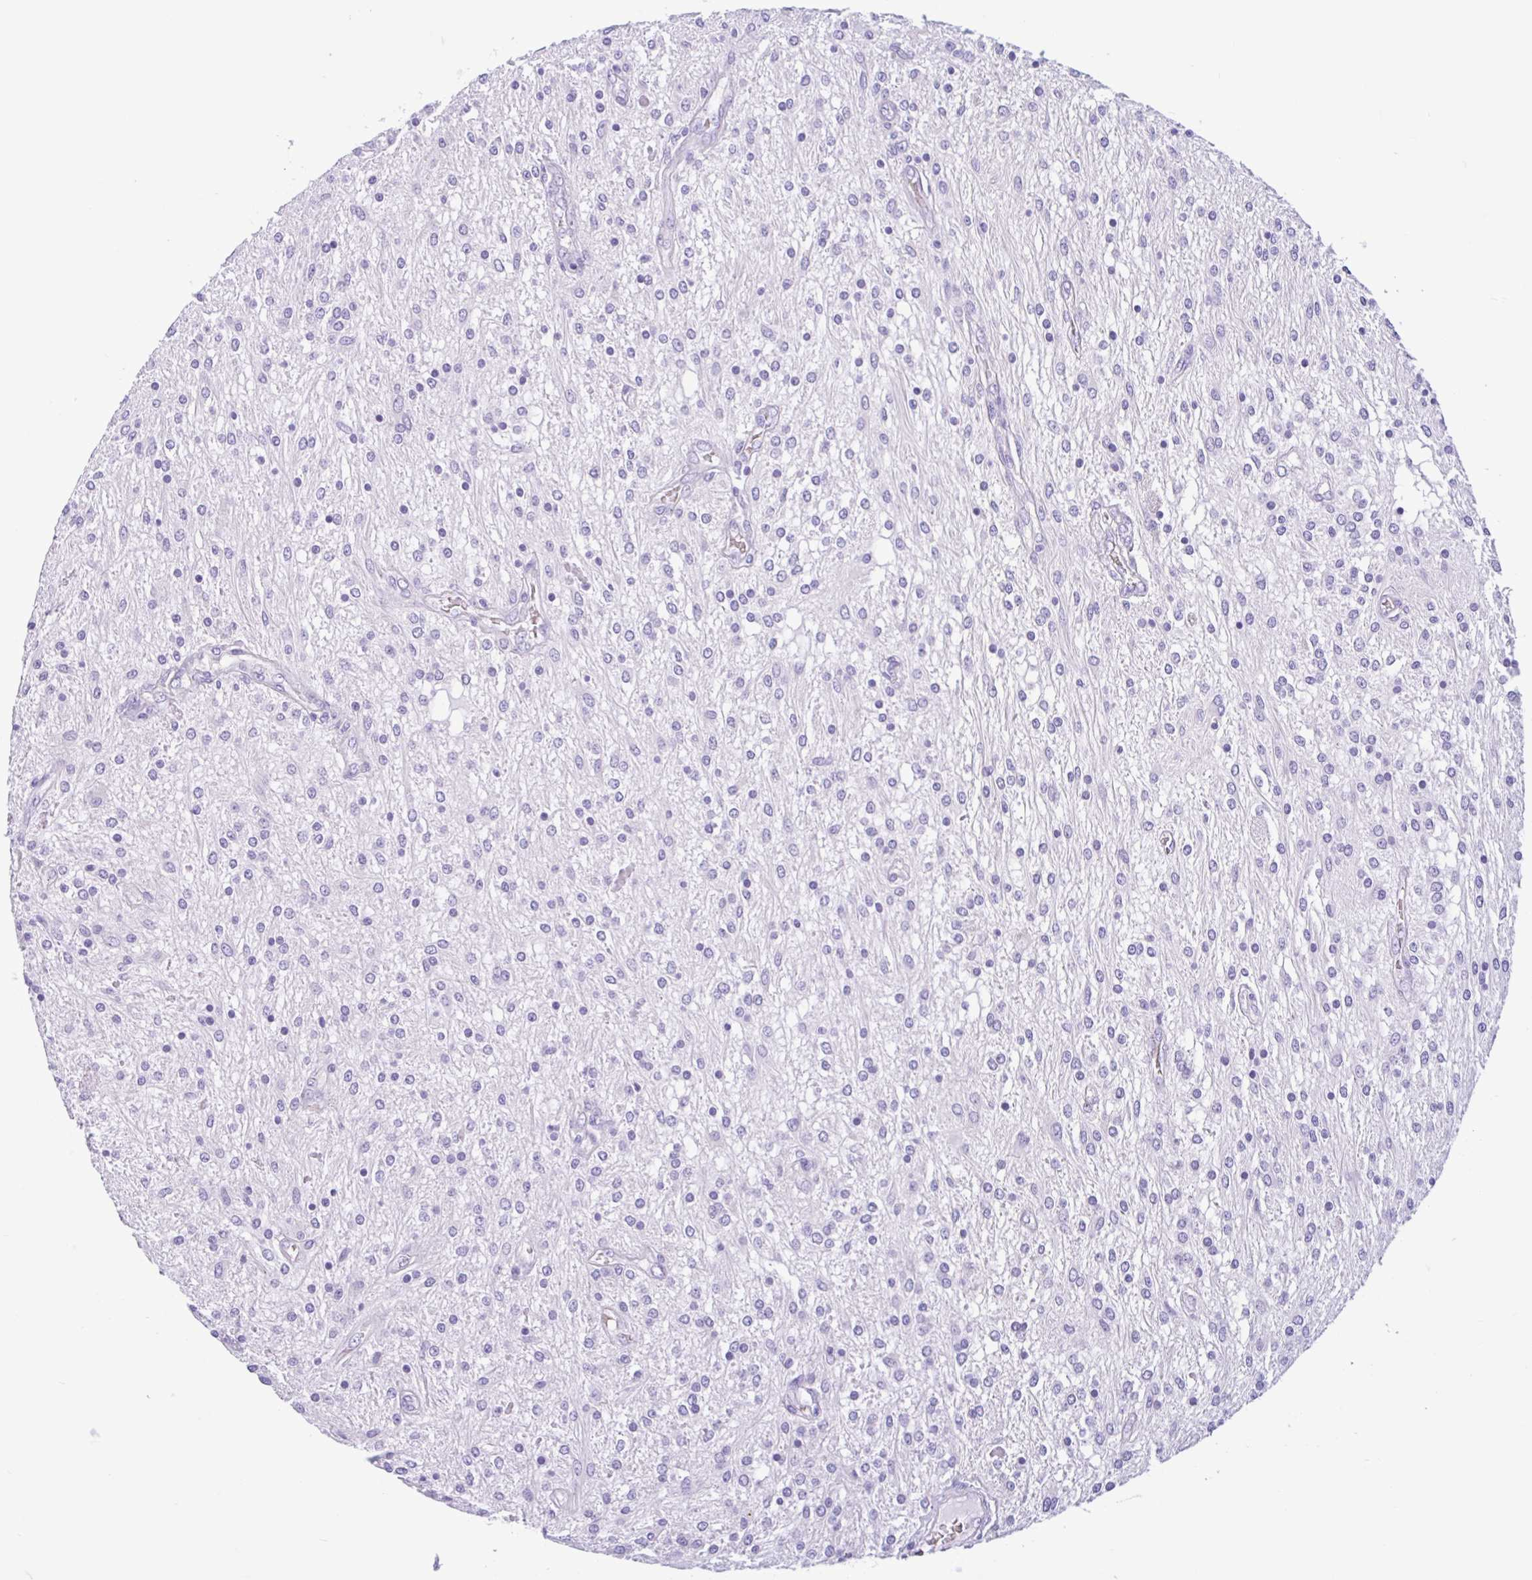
{"staining": {"intensity": "negative", "quantity": "none", "location": "none"}, "tissue": "glioma", "cell_type": "Tumor cells", "image_type": "cancer", "snomed": [{"axis": "morphology", "description": "Glioma, malignant, Low grade"}, {"axis": "topography", "description": "Cerebellum"}], "caption": "IHC of malignant glioma (low-grade) displays no positivity in tumor cells. (Immunohistochemistry, brightfield microscopy, high magnification).", "gene": "TMEM79", "patient": {"sex": "female", "age": 14}}